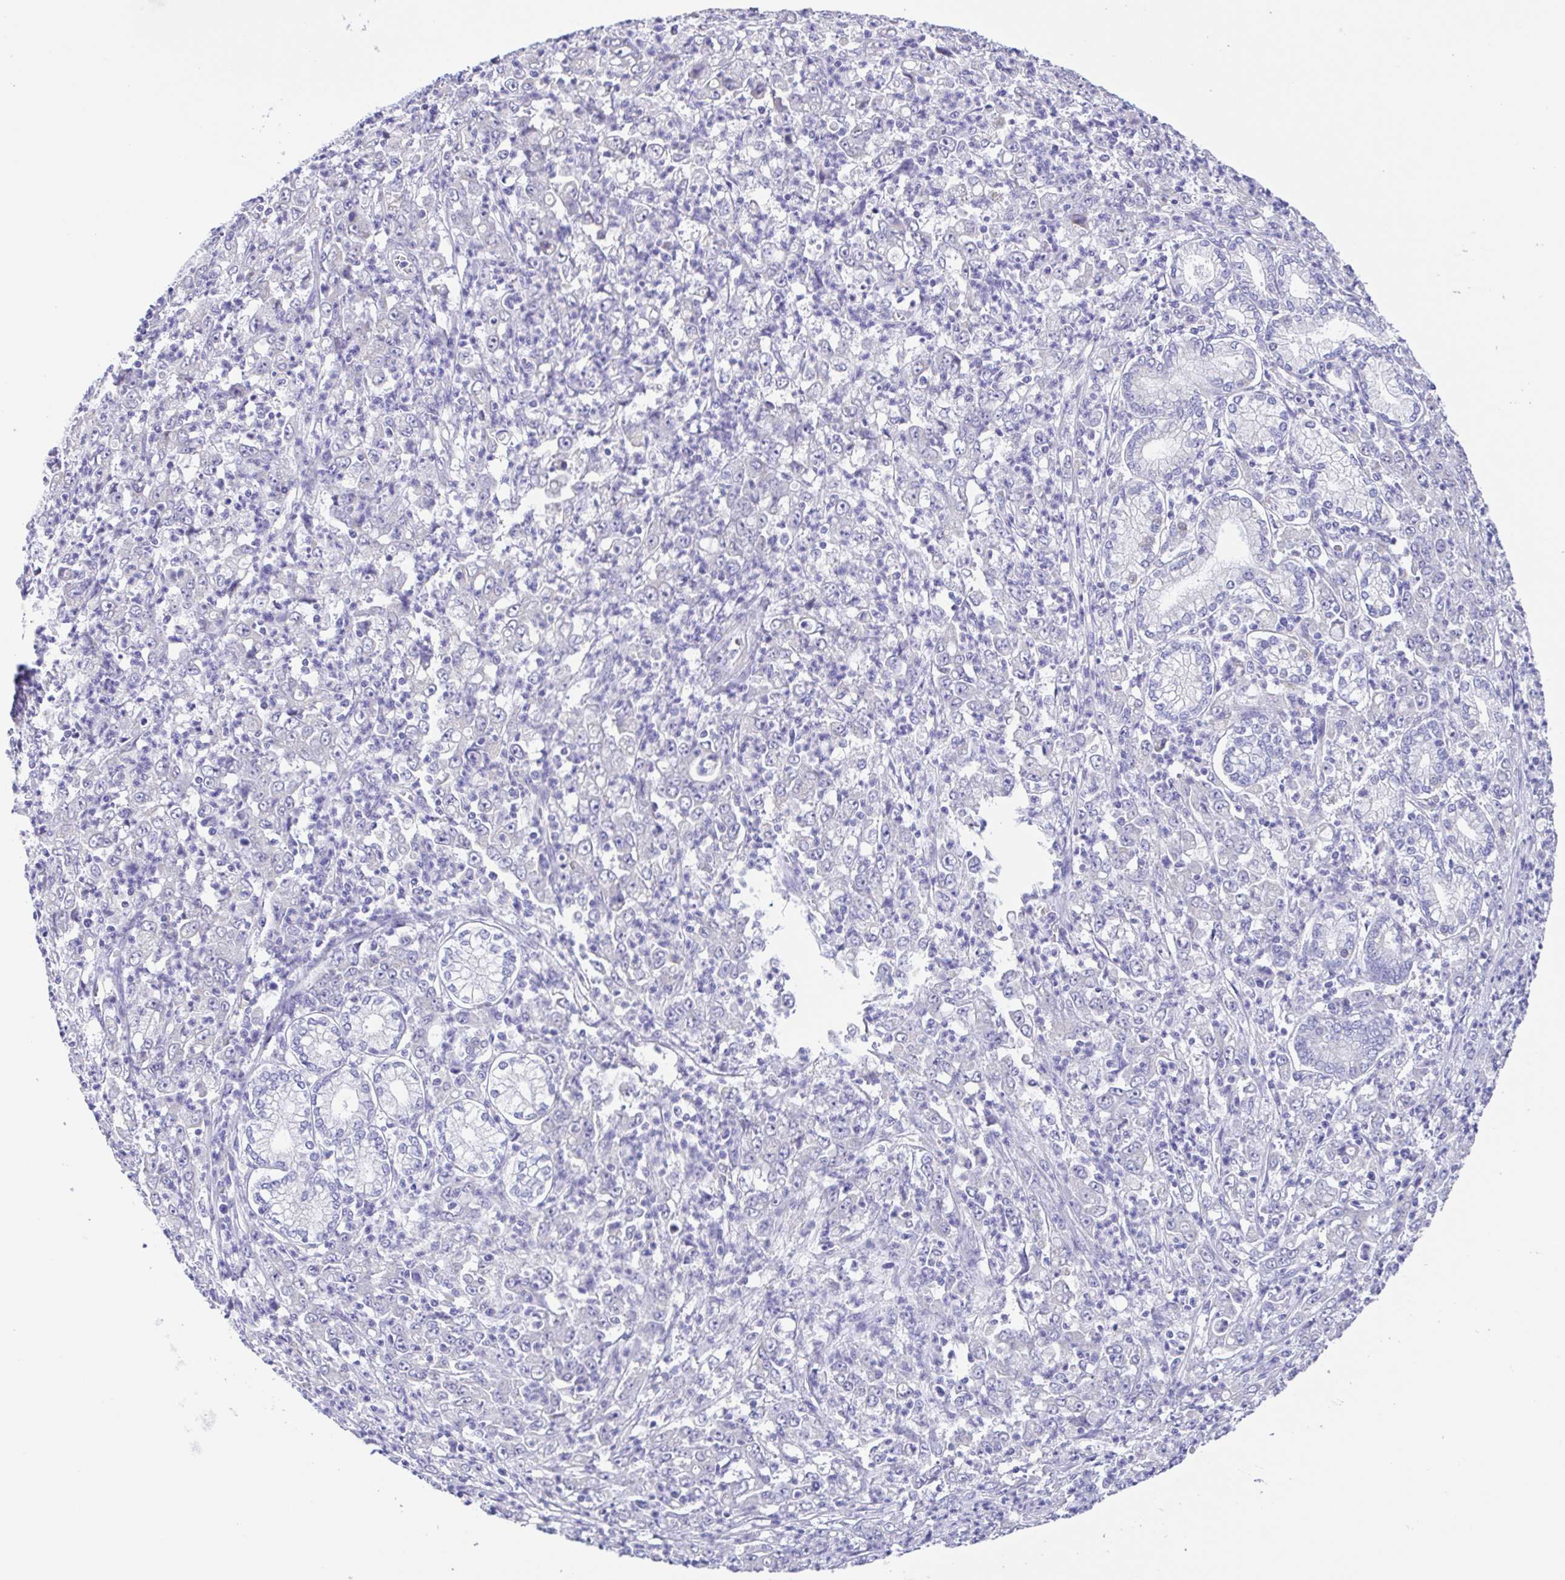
{"staining": {"intensity": "negative", "quantity": "none", "location": "none"}, "tissue": "stomach cancer", "cell_type": "Tumor cells", "image_type": "cancer", "snomed": [{"axis": "morphology", "description": "Adenocarcinoma, NOS"}, {"axis": "topography", "description": "Stomach, lower"}], "caption": "A micrograph of stomach adenocarcinoma stained for a protein demonstrates no brown staining in tumor cells. Nuclei are stained in blue.", "gene": "CD72", "patient": {"sex": "female", "age": 71}}